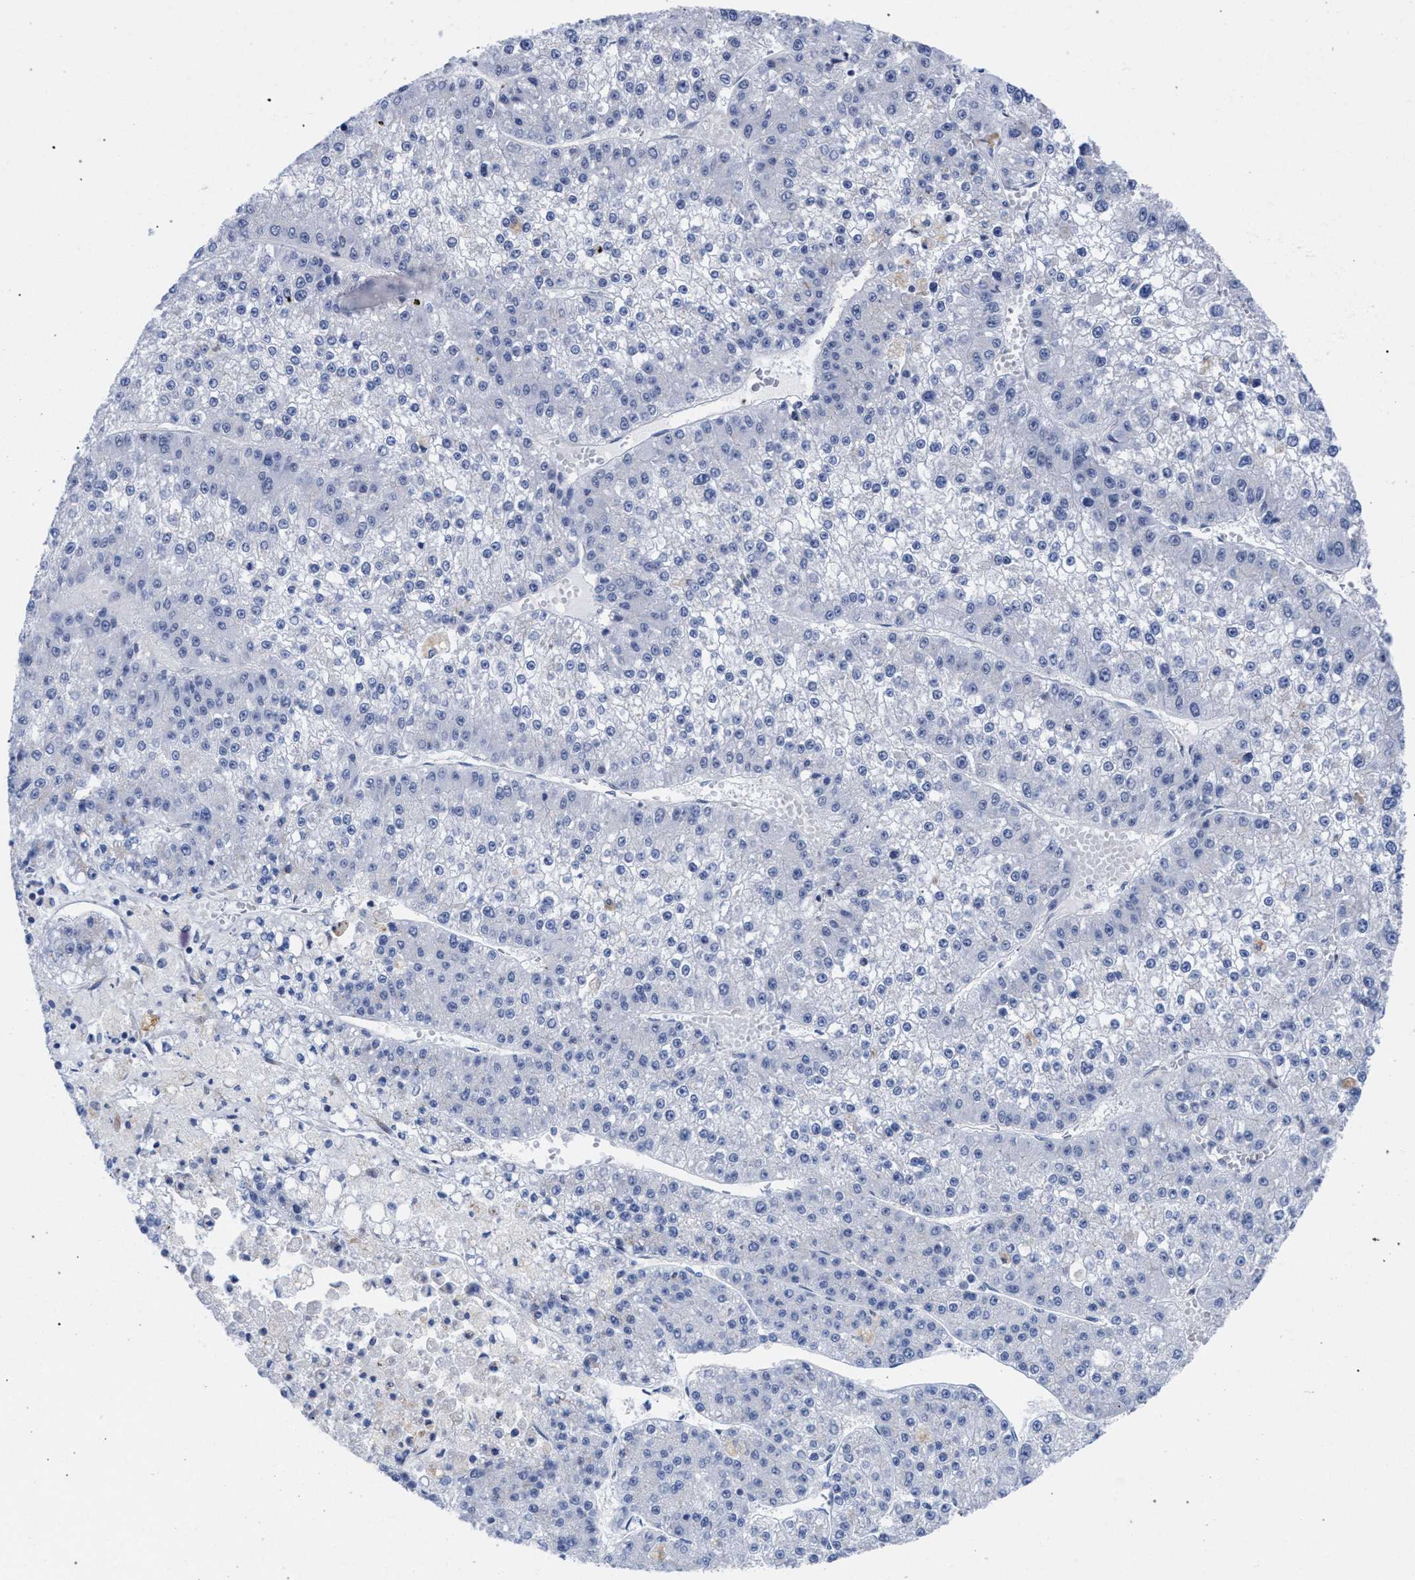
{"staining": {"intensity": "negative", "quantity": "none", "location": "none"}, "tissue": "liver cancer", "cell_type": "Tumor cells", "image_type": "cancer", "snomed": [{"axis": "morphology", "description": "Carcinoma, Hepatocellular, NOS"}, {"axis": "topography", "description": "Liver"}], "caption": "The image exhibits no significant staining in tumor cells of liver hepatocellular carcinoma. (DAB (3,3'-diaminobenzidine) IHC with hematoxylin counter stain).", "gene": "GOLGA2", "patient": {"sex": "female", "age": 73}}